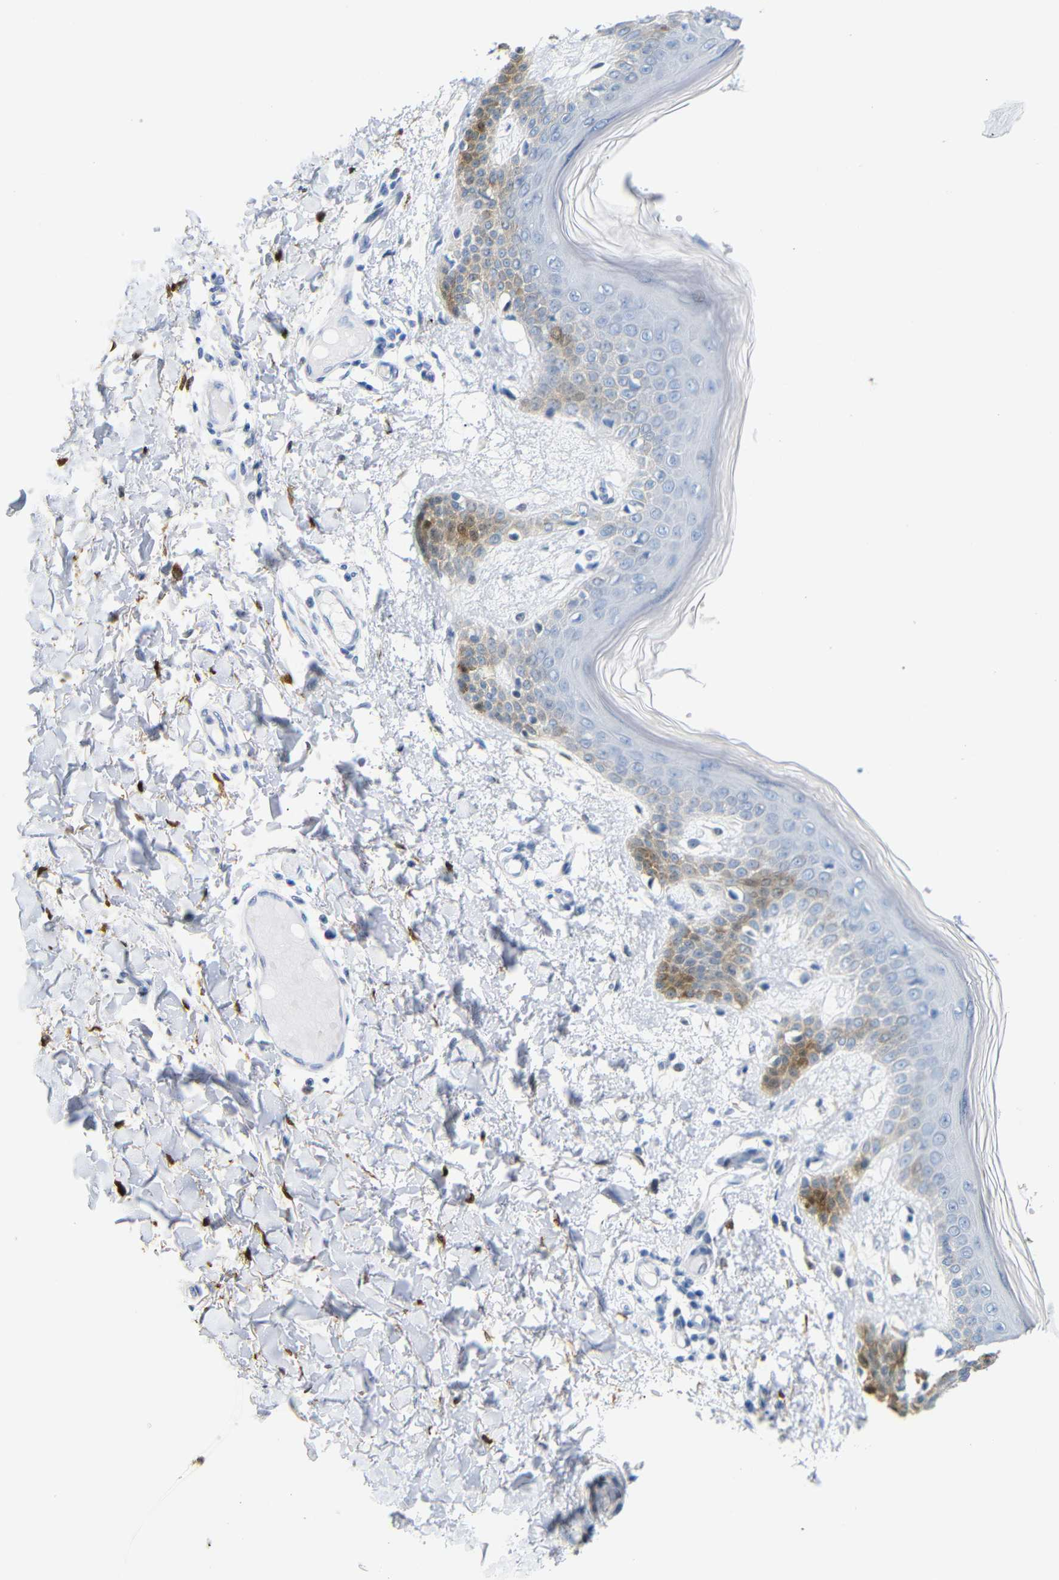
{"staining": {"intensity": "moderate", "quantity": ">75%", "location": "cytoplasmic/membranous"}, "tissue": "skin", "cell_type": "Fibroblasts", "image_type": "normal", "snomed": [{"axis": "morphology", "description": "Normal tissue, NOS"}, {"axis": "topography", "description": "Skin"}], "caption": "Skin stained with DAB immunohistochemistry shows medium levels of moderate cytoplasmic/membranous staining in about >75% of fibroblasts.", "gene": "MT1A", "patient": {"sex": "male", "age": 53}}